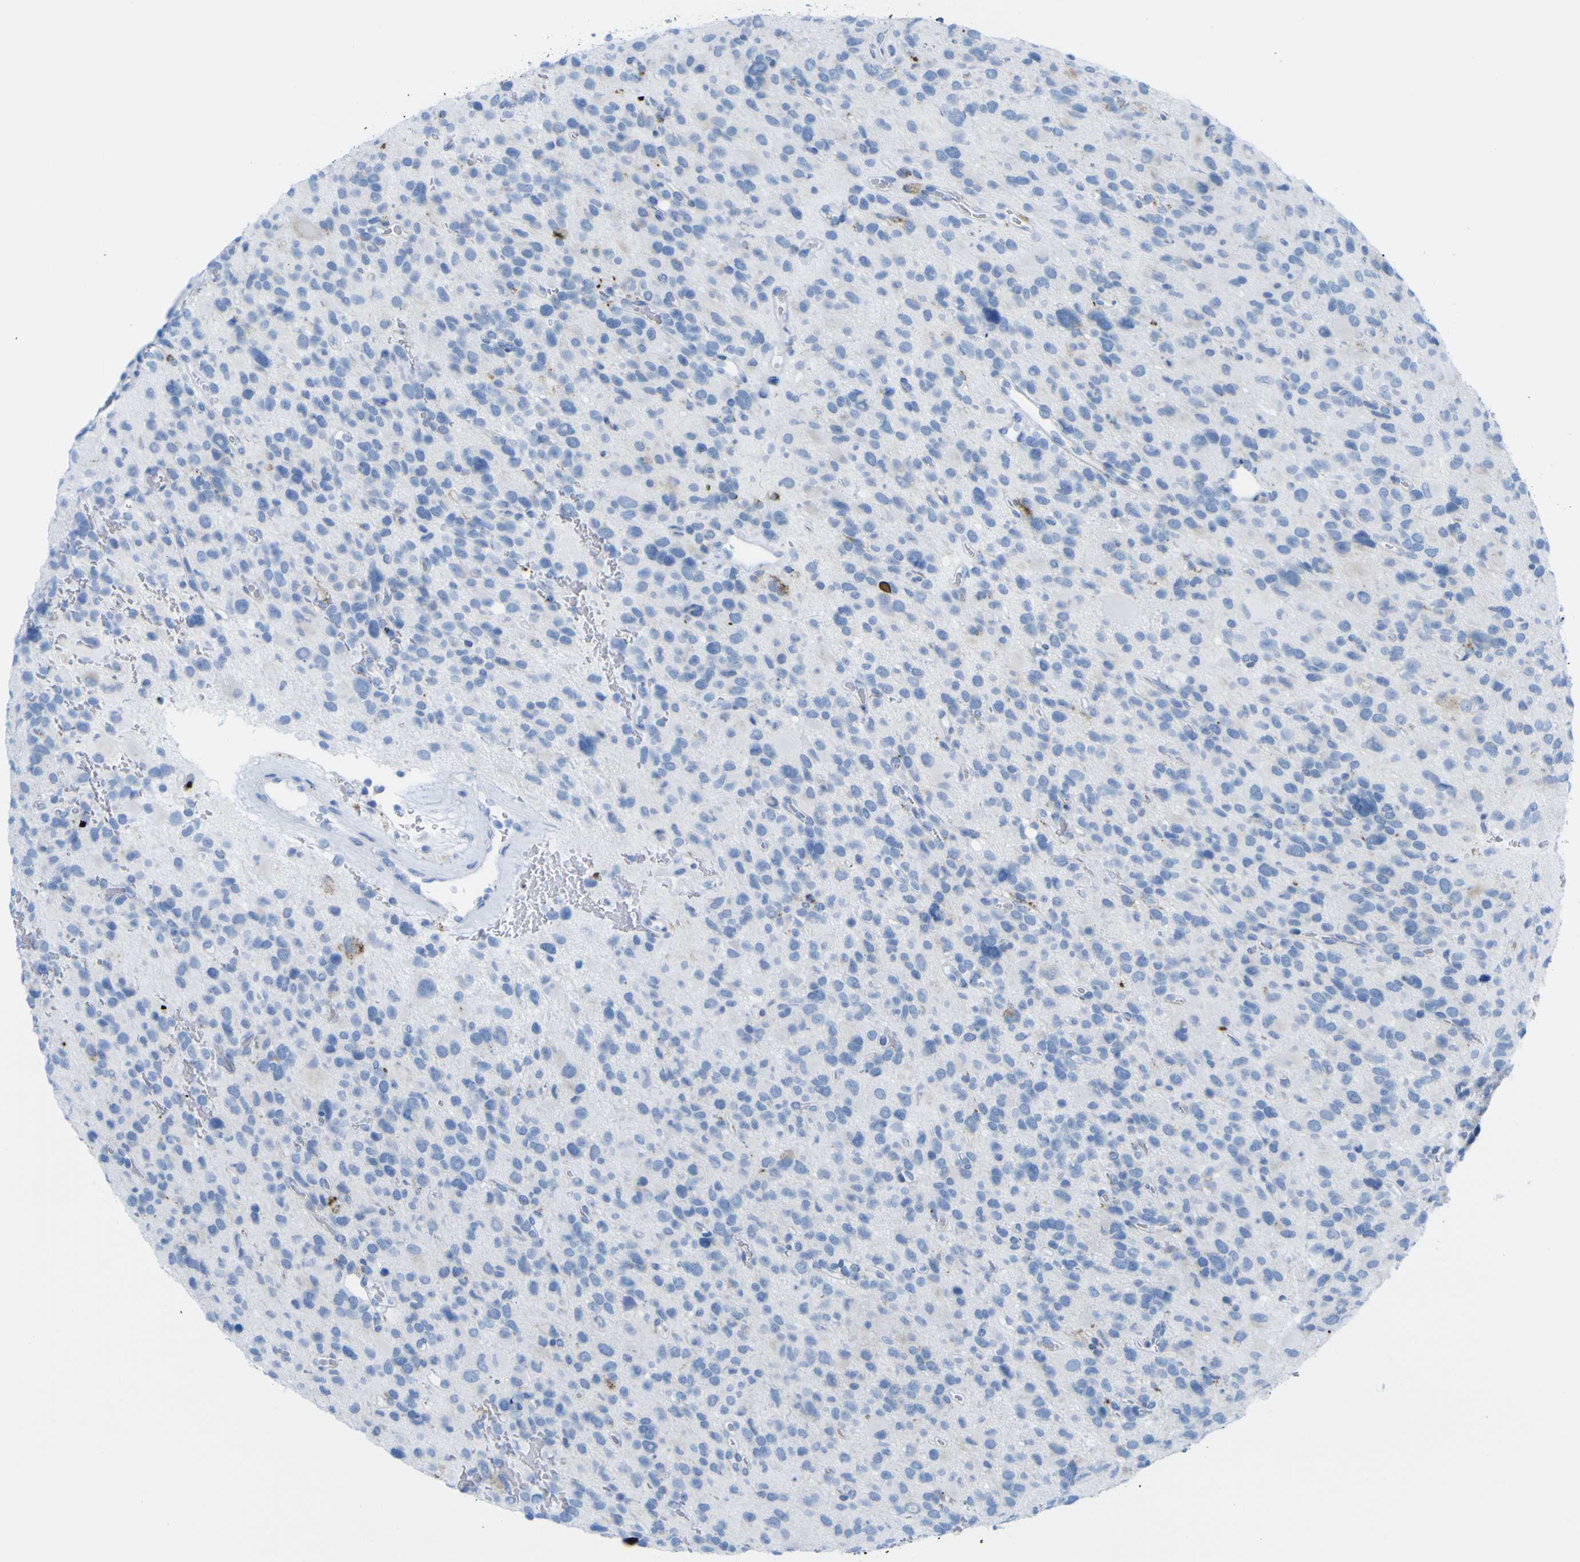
{"staining": {"intensity": "negative", "quantity": "none", "location": "none"}, "tissue": "glioma", "cell_type": "Tumor cells", "image_type": "cancer", "snomed": [{"axis": "morphology", "description": "Glioma, malignant, High grade"}, {"axis": "topography", "description": "Brain"}], "caption": "Immunohistochemistry (IHC) histopathology image of malignant high-grade glioma stained for a protein (brown), which displays no positivity in tumor cells.", "gene": "PLD3", "patient": {"sex": "male", "age": 48}}